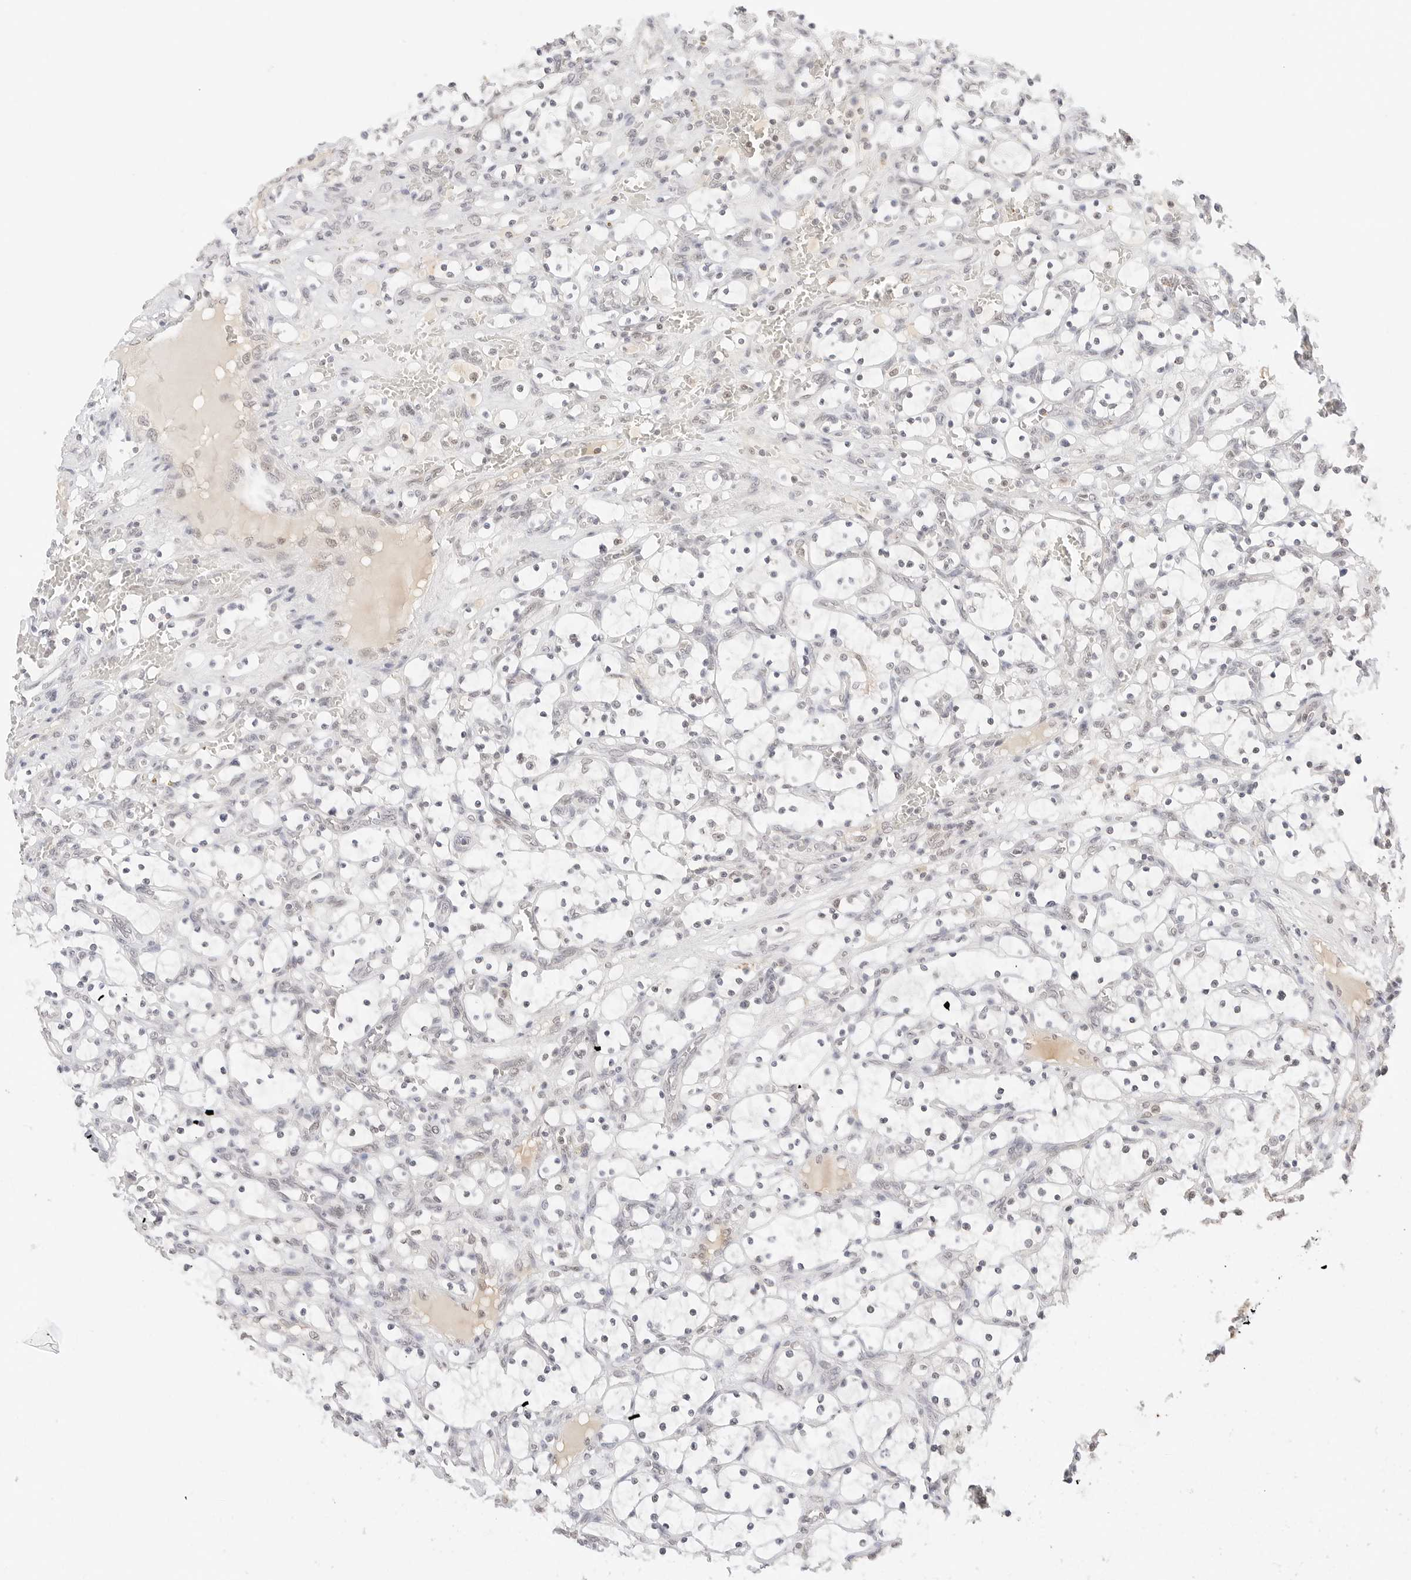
{"staining": {"intensity": "negative", "quantity": "none", "location": "none"}, "tissue": "renal cancer", "cell_type": "Tumor cells", "image_type": "cancer", "snomed": [{"axis": "morphology", "description": "Adenocarcinoma, NOS"}, {"axis": "topography", "description": "Kidney"}], "caption": "Immunohistochemistry image of neoplastic tissue: renal cancer stained with DAB reveals no significant protein staining in tumor cells. (Stains: DAB (3,3'-diaminobenzidine) immunohistochemistry (IHC) with hematoxylin counter stain, Microscopy: brightfield microscopy at high magnification).", "gene": "SEPTIN4", "patient": {"sex": "female", "age": 69}}